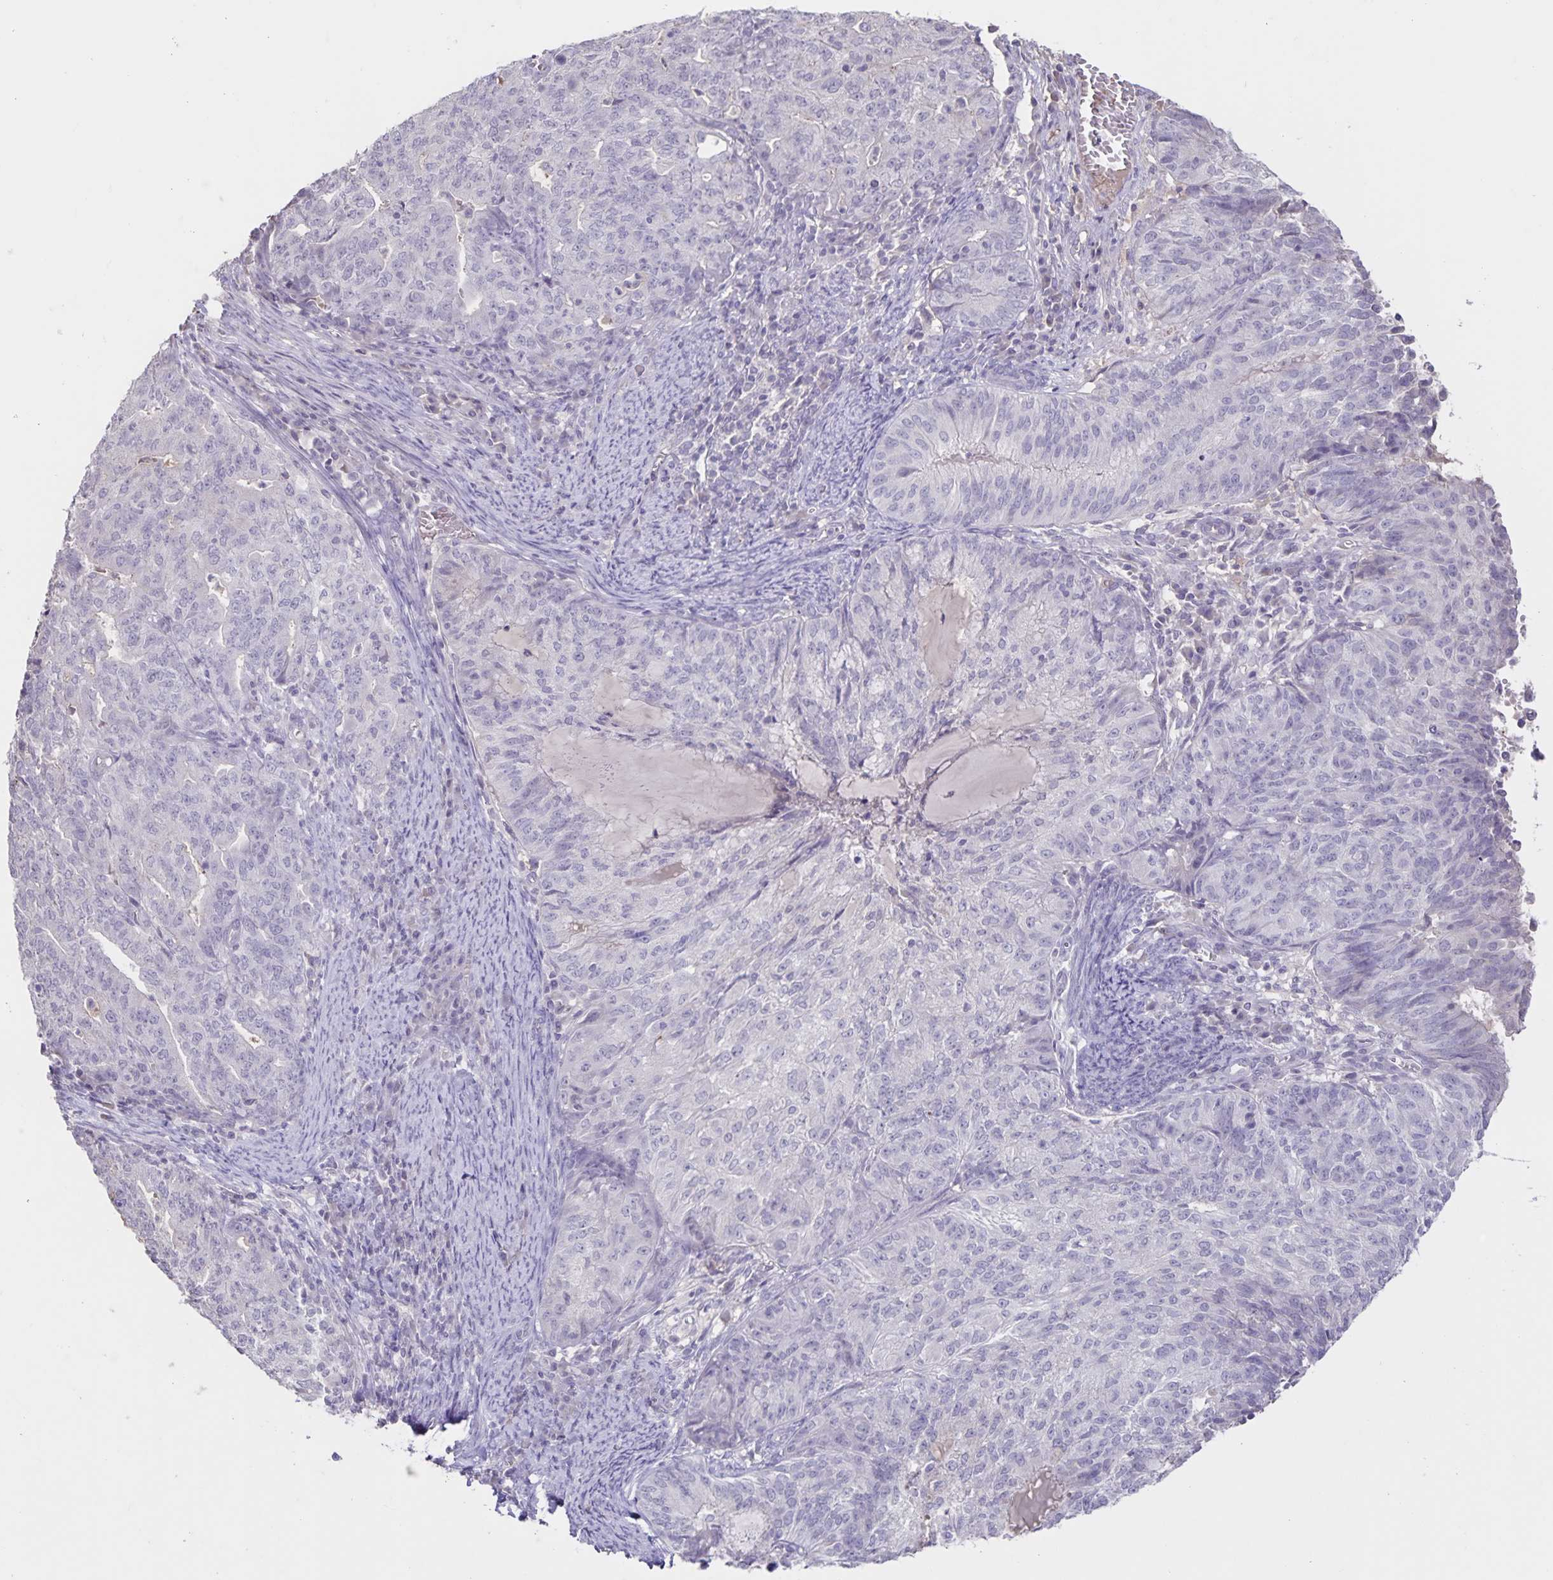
{"staining": {"intensity": "negative", "quantity": "none", "location": "none"}, "tissue": "endometrial cancer", "cell_type": "Tumor cells", "image_type": "cancer", "snomed": [{"axis": "morphology", "description": "Adenocarcinoma, NOS"}, {"axis": "topography", "description": "Endometrium"}], "caption": "Tumor cells are negative for protein expression in human endometrial adenocarcinoma. (DAB immunohistochemistry (IHC) visualized using brightfield microscopy, high magnification).", "gene": "INSL5", "patient": {"sex": "female", "age": 82}}